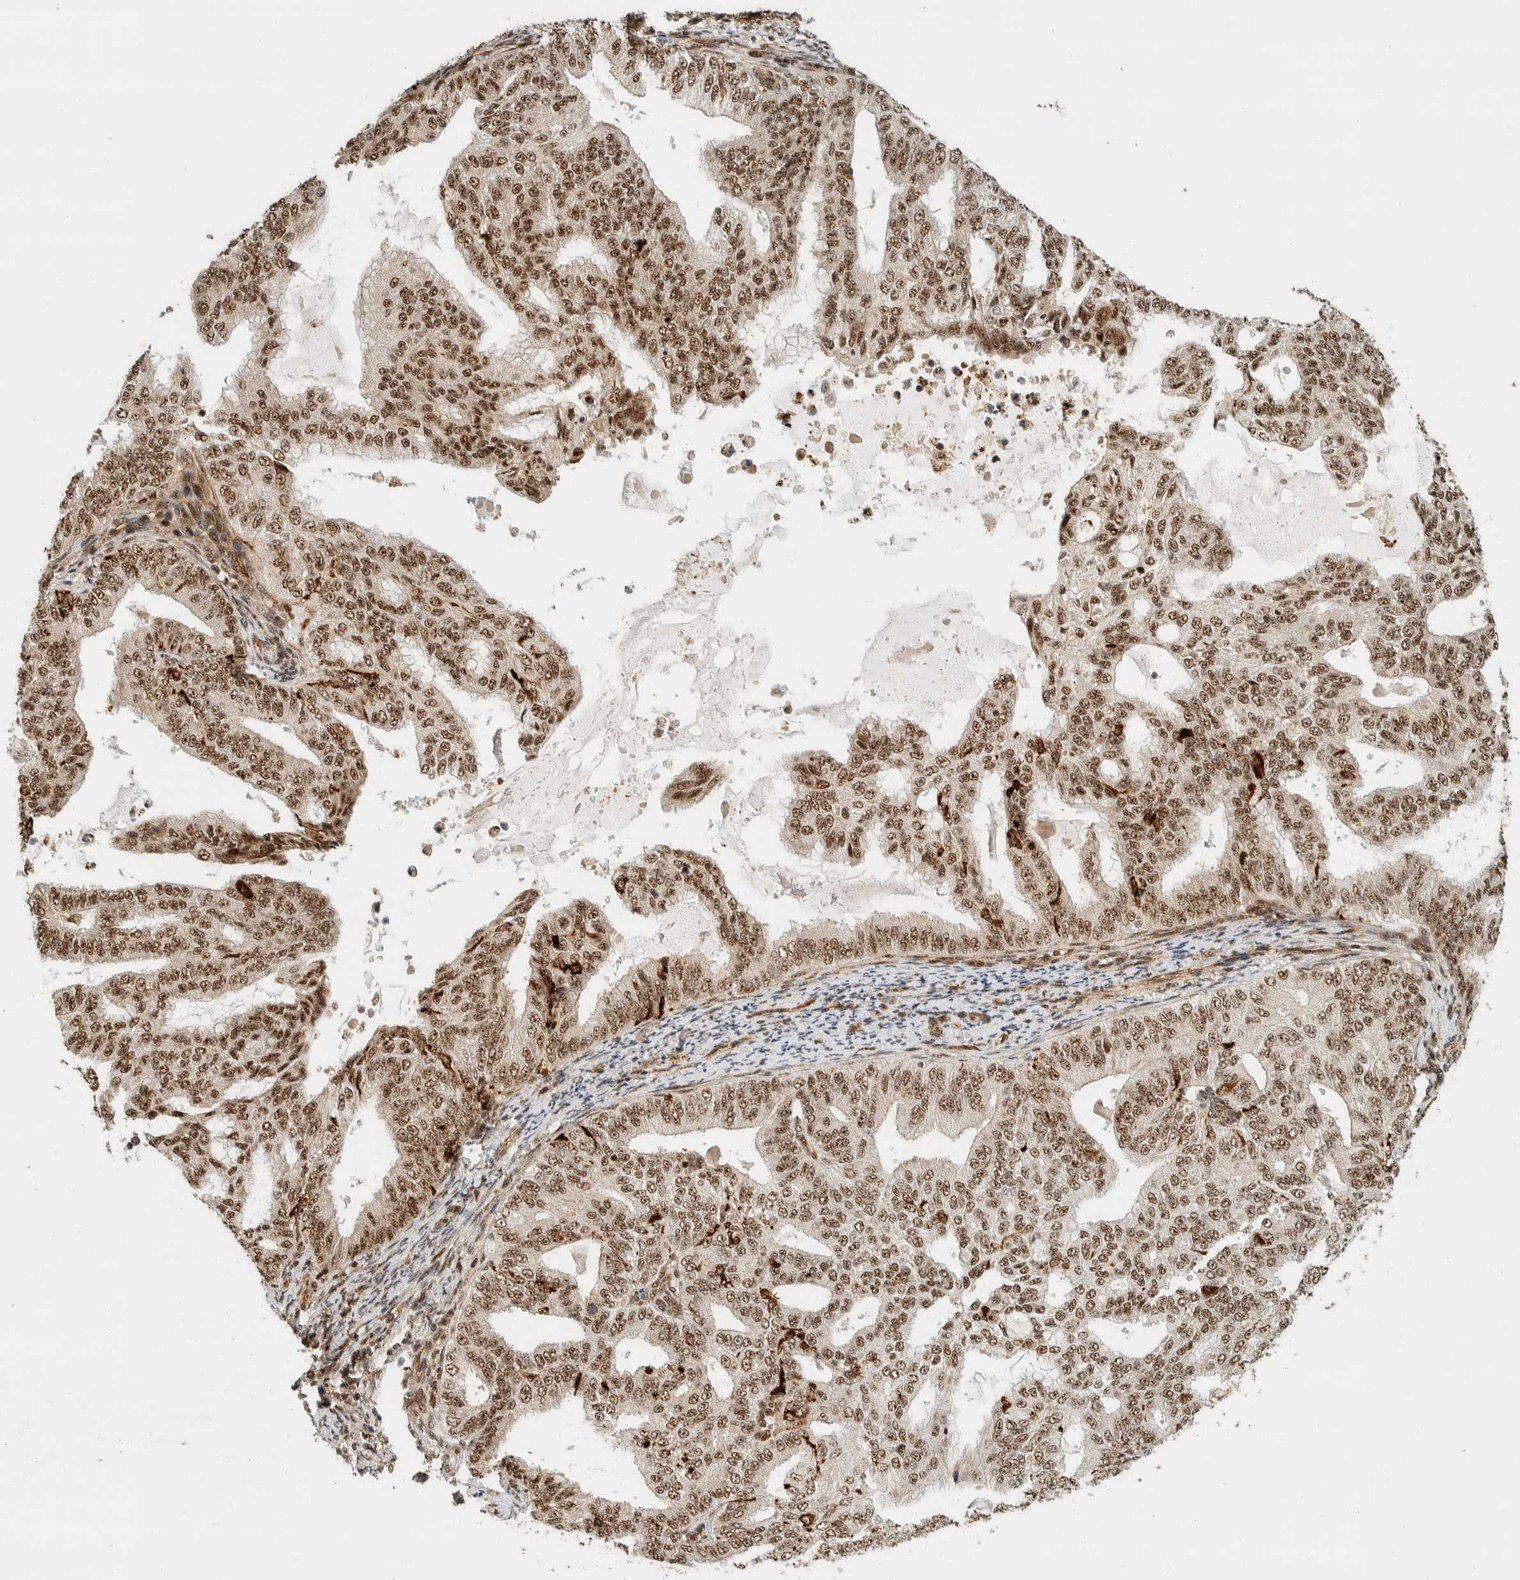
{"staining": {"intensity": "moderate", "quantity": ">75%", "location": "nuclear"}, "tissue": "endometrial cancer", "cell_type": "Tumor cells", "image_type": "cancer", "snomed": [{"axis": "morphology", "description": "Adenocarcinoma, NOS"}, {"axis": "topography", "description": "Endometrium"}], "caption": "Protein expression analysis of adenocarcinoma (endometrial) demonstrates moderate nuclear positivity in approximately >75% of tumor cells. The staining is performed using DAB (3,3'-diaminobenzidine) brown chromogen to label protein expression. The nuclei are counter-stained blue using hematoxylin.", "gene": "SIK1", "patient": {"sex": "female", "age": 58}}